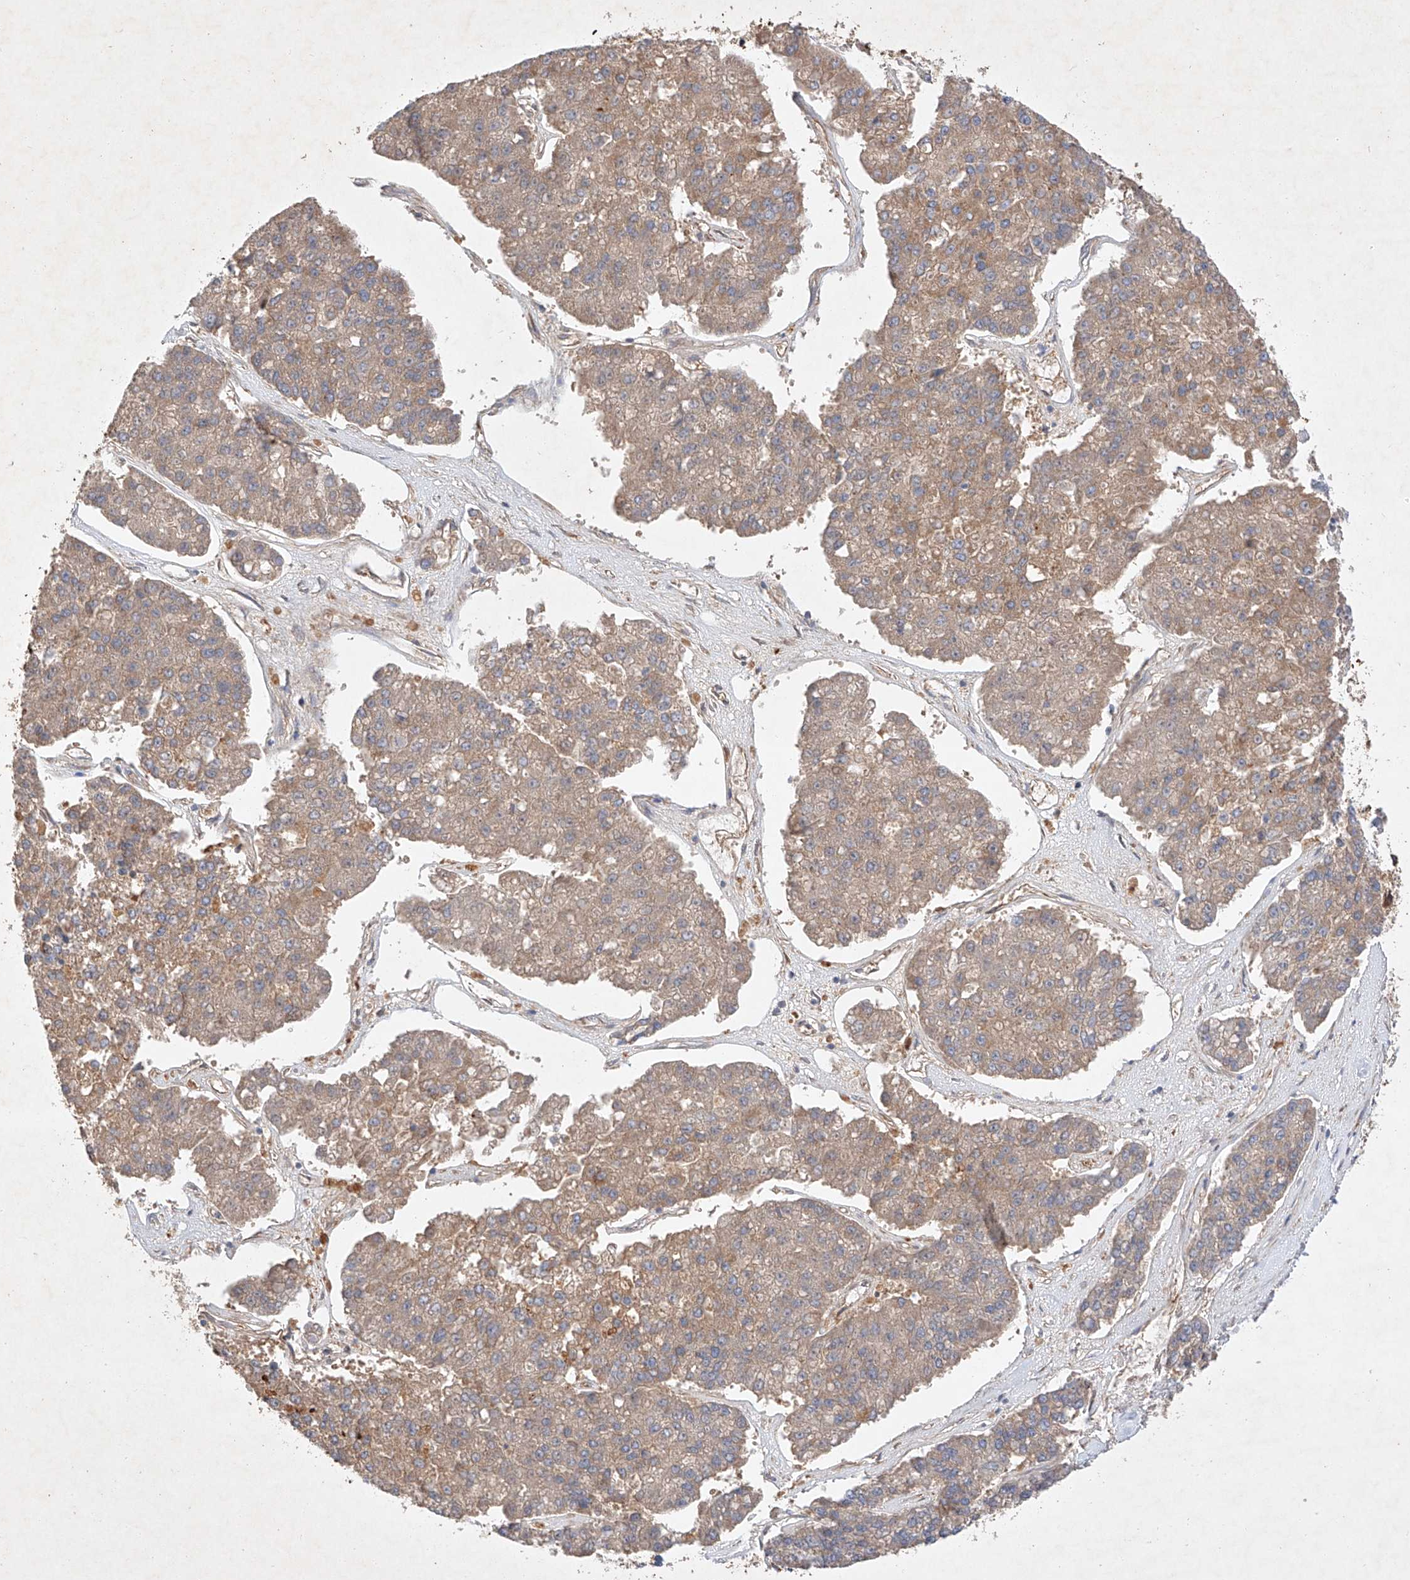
{"staining": {"intensity": "moderate", "quantity": ">75%", "location": "cytoplasmic/membranous"}, "tissue": "pancreatic cancer", "cell_type": "Tumor cells", "image_type": "cancer", "snomed": [{"axis": "morphology", "description": "Adenocarcinoma, NOS"}, {"axis": "topography", "description": "Pancreas"}], "caption": "Tumor cells demonstrate moderate cytoplasmic/membranous expression in approximately >75% of cells in adenocarcinoma (pancreatic).", "gene": "RAB23", "patient": {"sex": "male", "age": 50}}